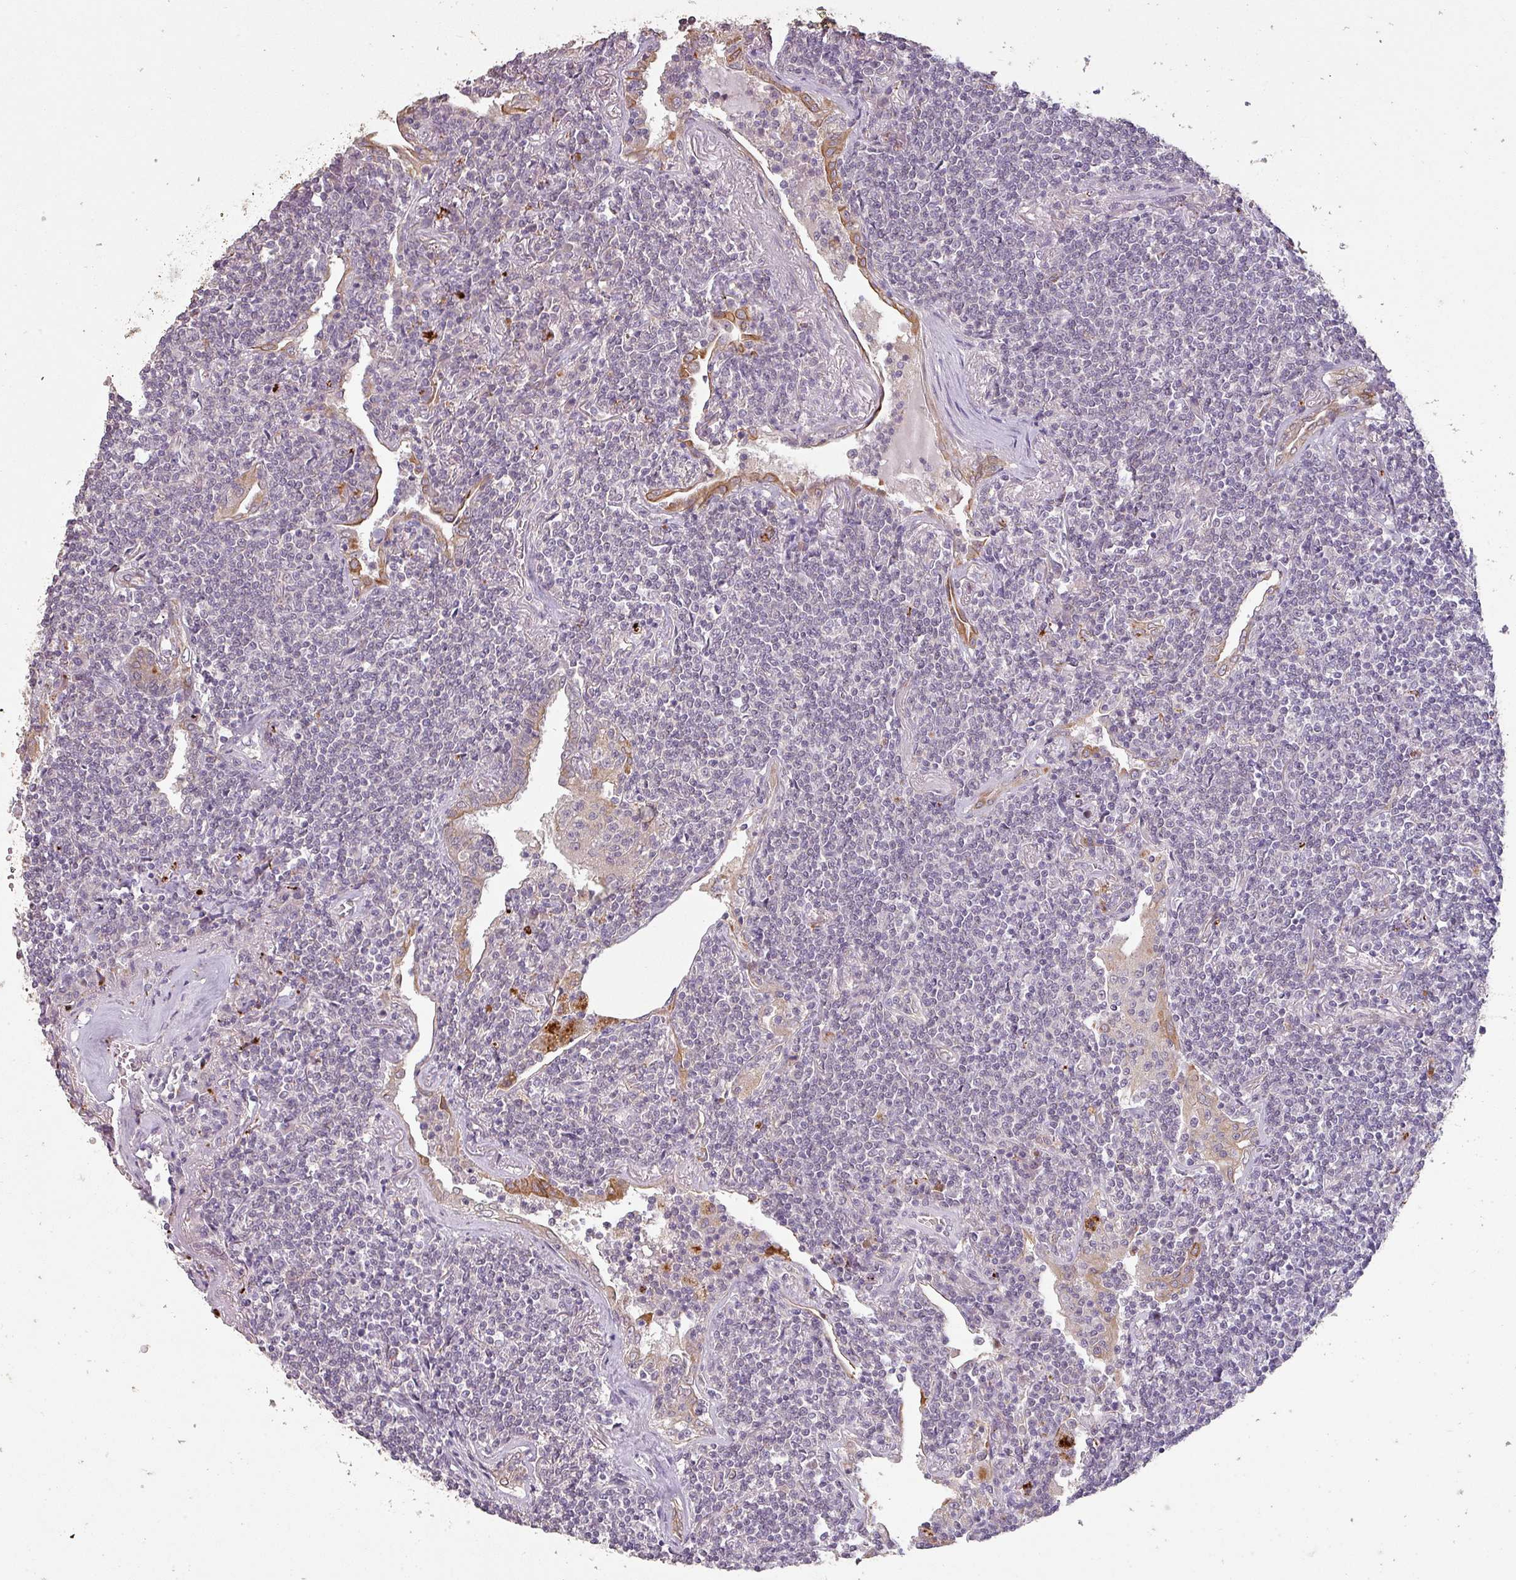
{"staining": {"intensity": "negative", "quantity": "none", "location": "none"}, "tissue": "lymphoma", "cell_type": "Tumor cells", "image_type": "cancer", "snomed": [{"axis": "morphology", "description": "Malignant lymphoma, non-Hodgkin's type, Low grade"}, {"axis": "topography", "description": "Lung"}], "caption": "The IHC histopathology image has no significant expression in tumor cells of lymphoma tissue.", "gene": "LYPLA1", "patient": {"sex": "female", "age": 71}}